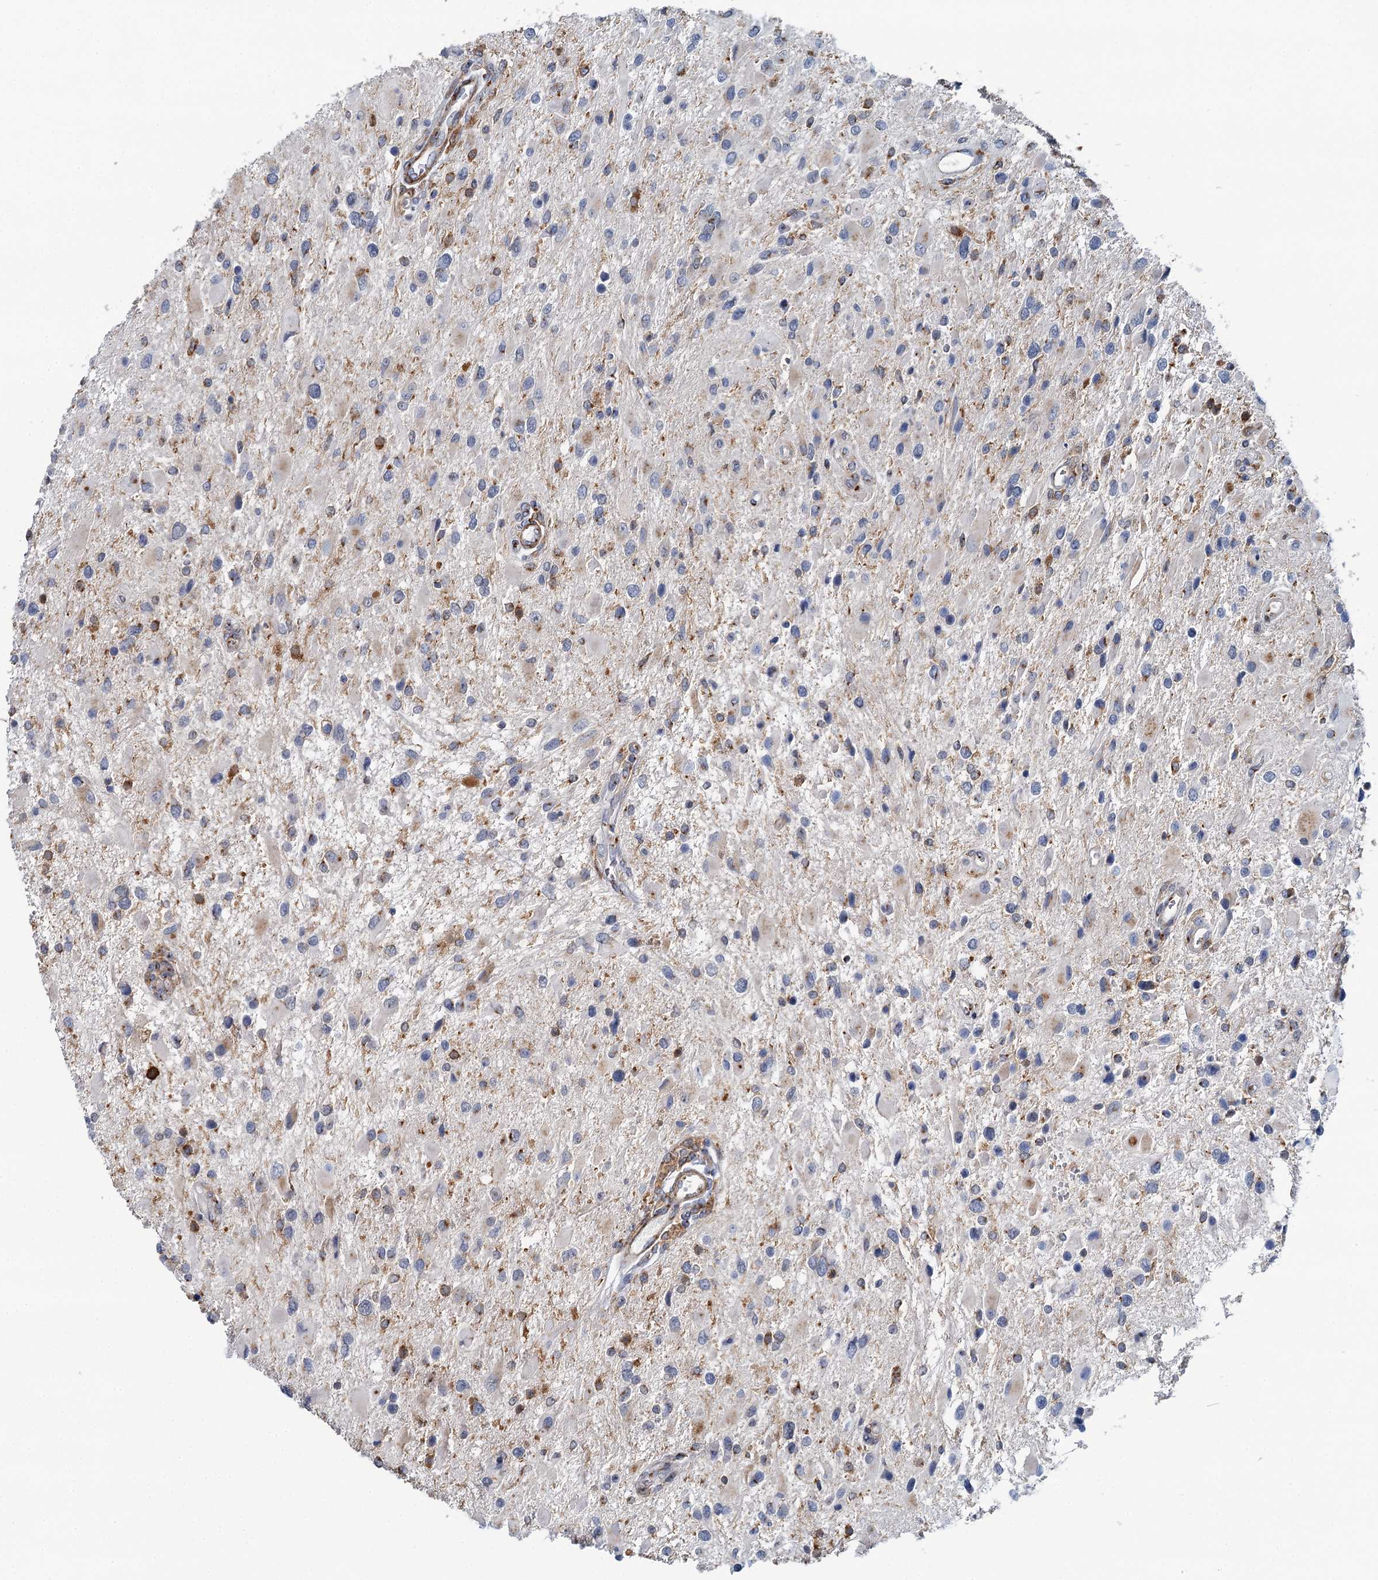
{"staining": {"intensity": "moderate", "quantity": "<25%", "location": "cytoplasmic/membranous"}, "tissue": "glioma", "cell_type": "Tumor cells", "image_type": "cancer", "snomed": [{"axis": "morphology", "description": "Glioma, malignant, High grade"}, {"axis": "topography", "description": "Brain"}], "caption": "Immunohistochemical staining of glioma reveals low levels of moderate cytoplasmic/membranous staining in approximately <25% of tumor cells.", "gene": "BET1L", "patient": {"sex": "male", "age": 53}}